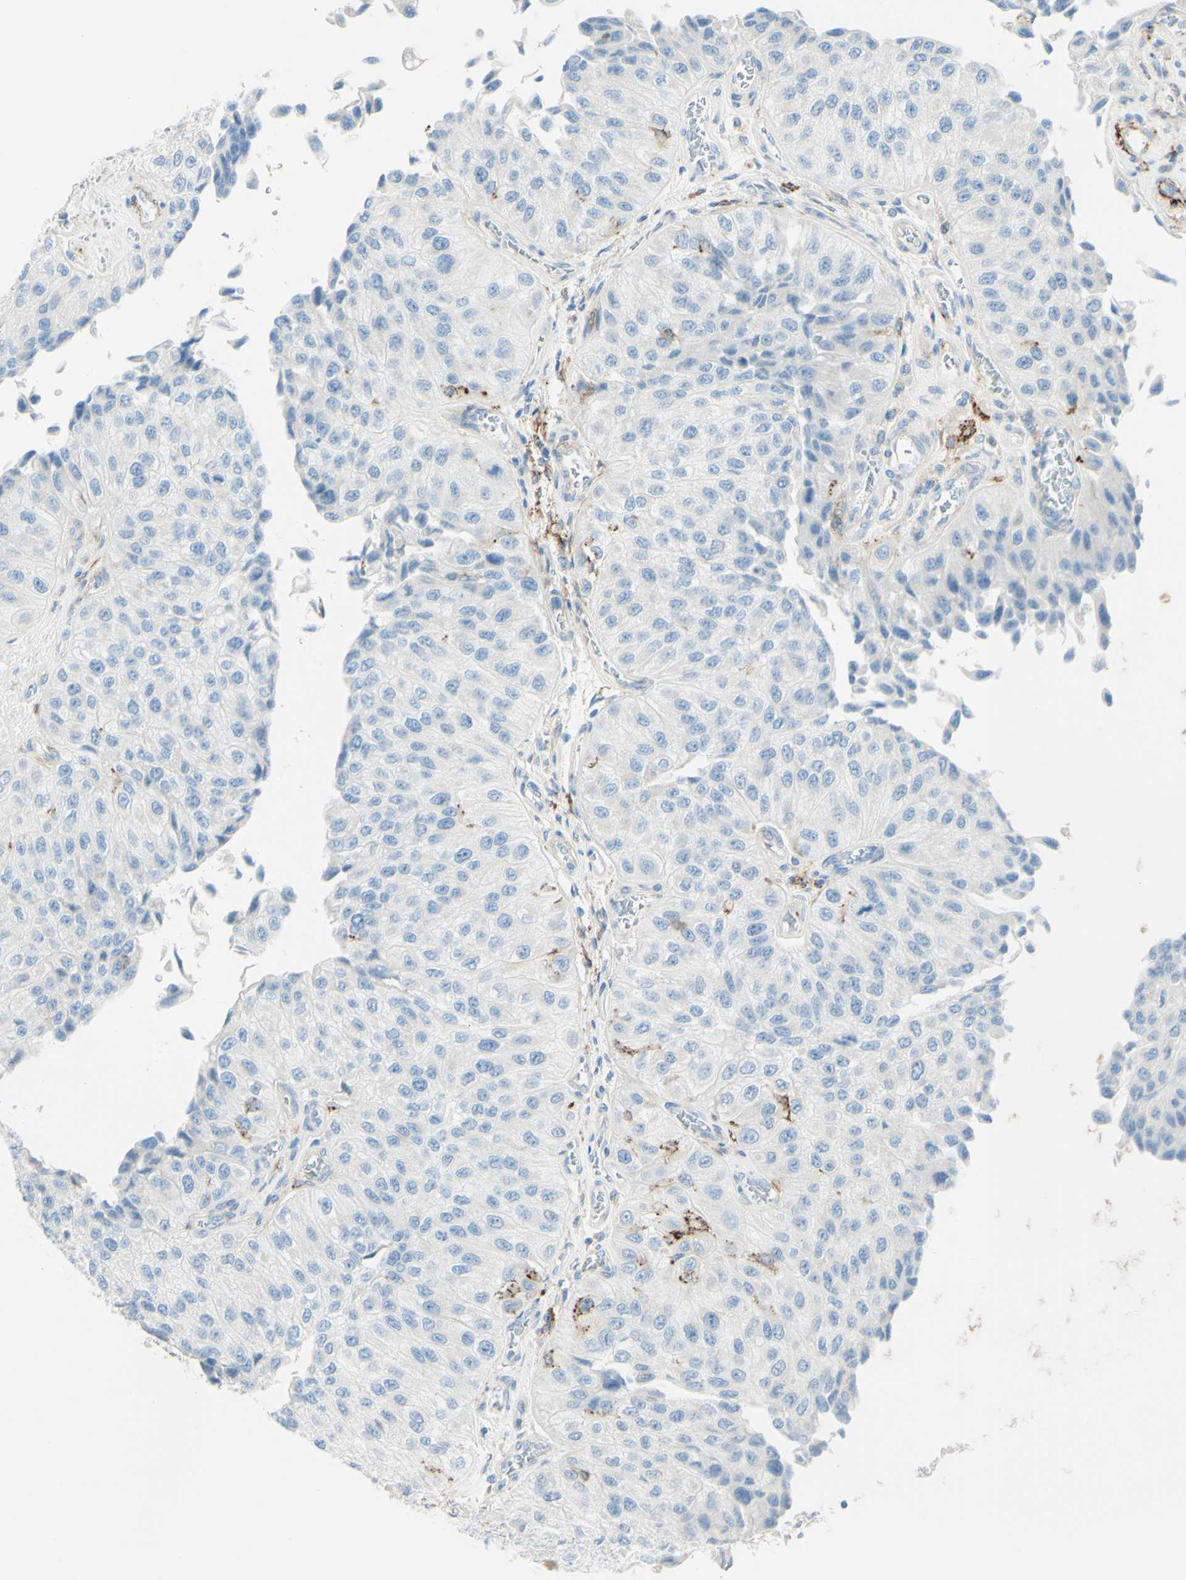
{"staining": {"intensity": "negative", "quantity": "none", "location": "none"}, "tissue": "urothelial cancer", "cell_type": "Tumor cells", "image_type": "cancer", "snomed": [{"axis": "morphology", "description": "Urothelial carcinoma, High grade"}, {"axis": "topography", "description": "Kidney"}, {"axis": "topography", "description": "Urinary bladder"}], "caption": "DAB immunohistochemical staining of high-grade urothelial carcinoma displays no significant expression in tumor cells.", "gene": "ALCAM", "patient": {"sex": "male", "age": 77}}